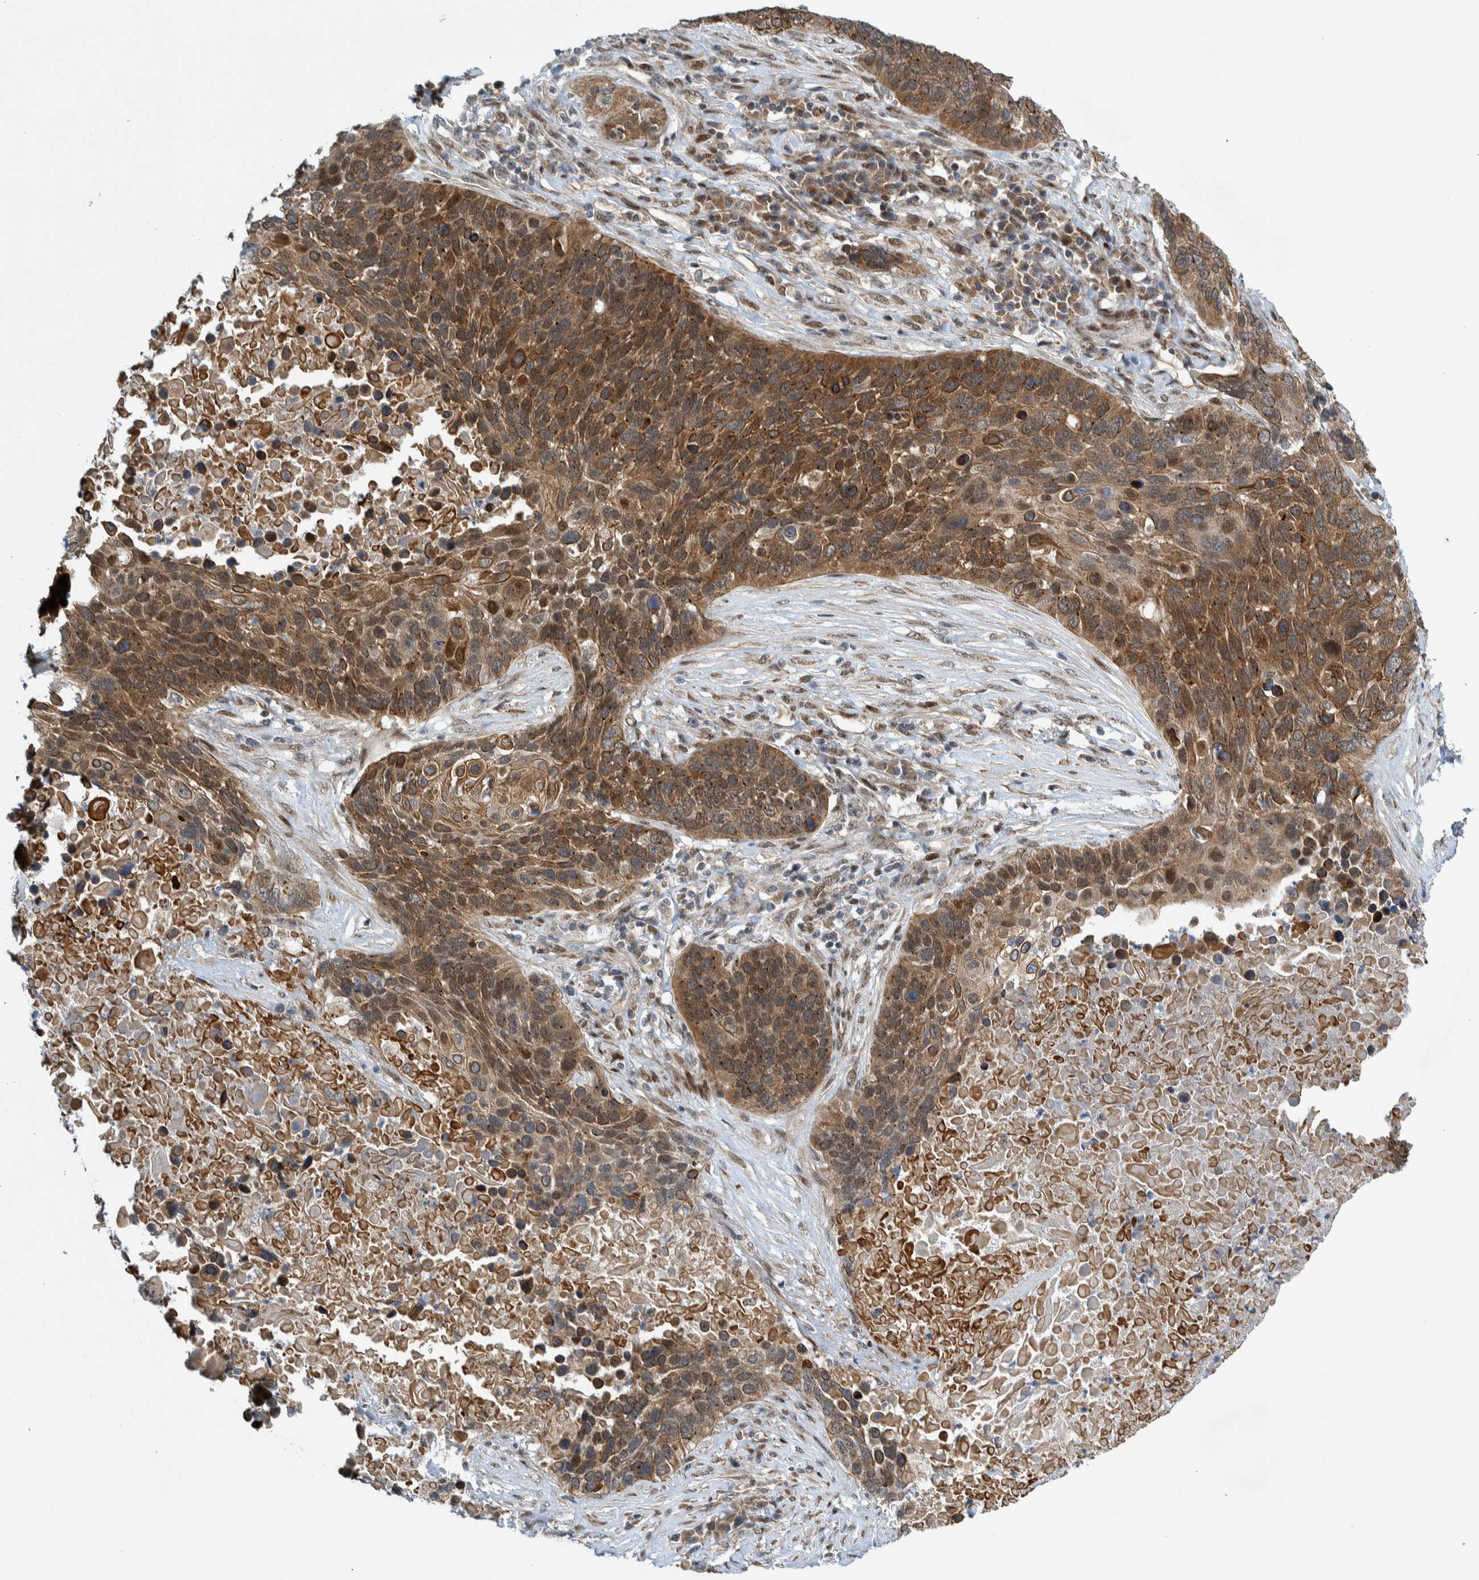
{"staining": {"intensity": "moderate", "quantity": ">75%", "location": "cytoplasmic/membranous"}, "tissue": "lung cancer", "cell_type": "Tumor cells", "image_type": "cancer", "snomed": [{"axis": "morphology", "description": "Squamous cell carcinoma, NOS"}, {"axis": "topography", "description": "Lung"}], "caption": "A brown stain labels moderate cytoplasmic/membranous expression of a protein in squamous cell carcinoma (lung) tumor cells.", "gene": "CCDC57", "patient": {"sex": "male", "age": 66}}